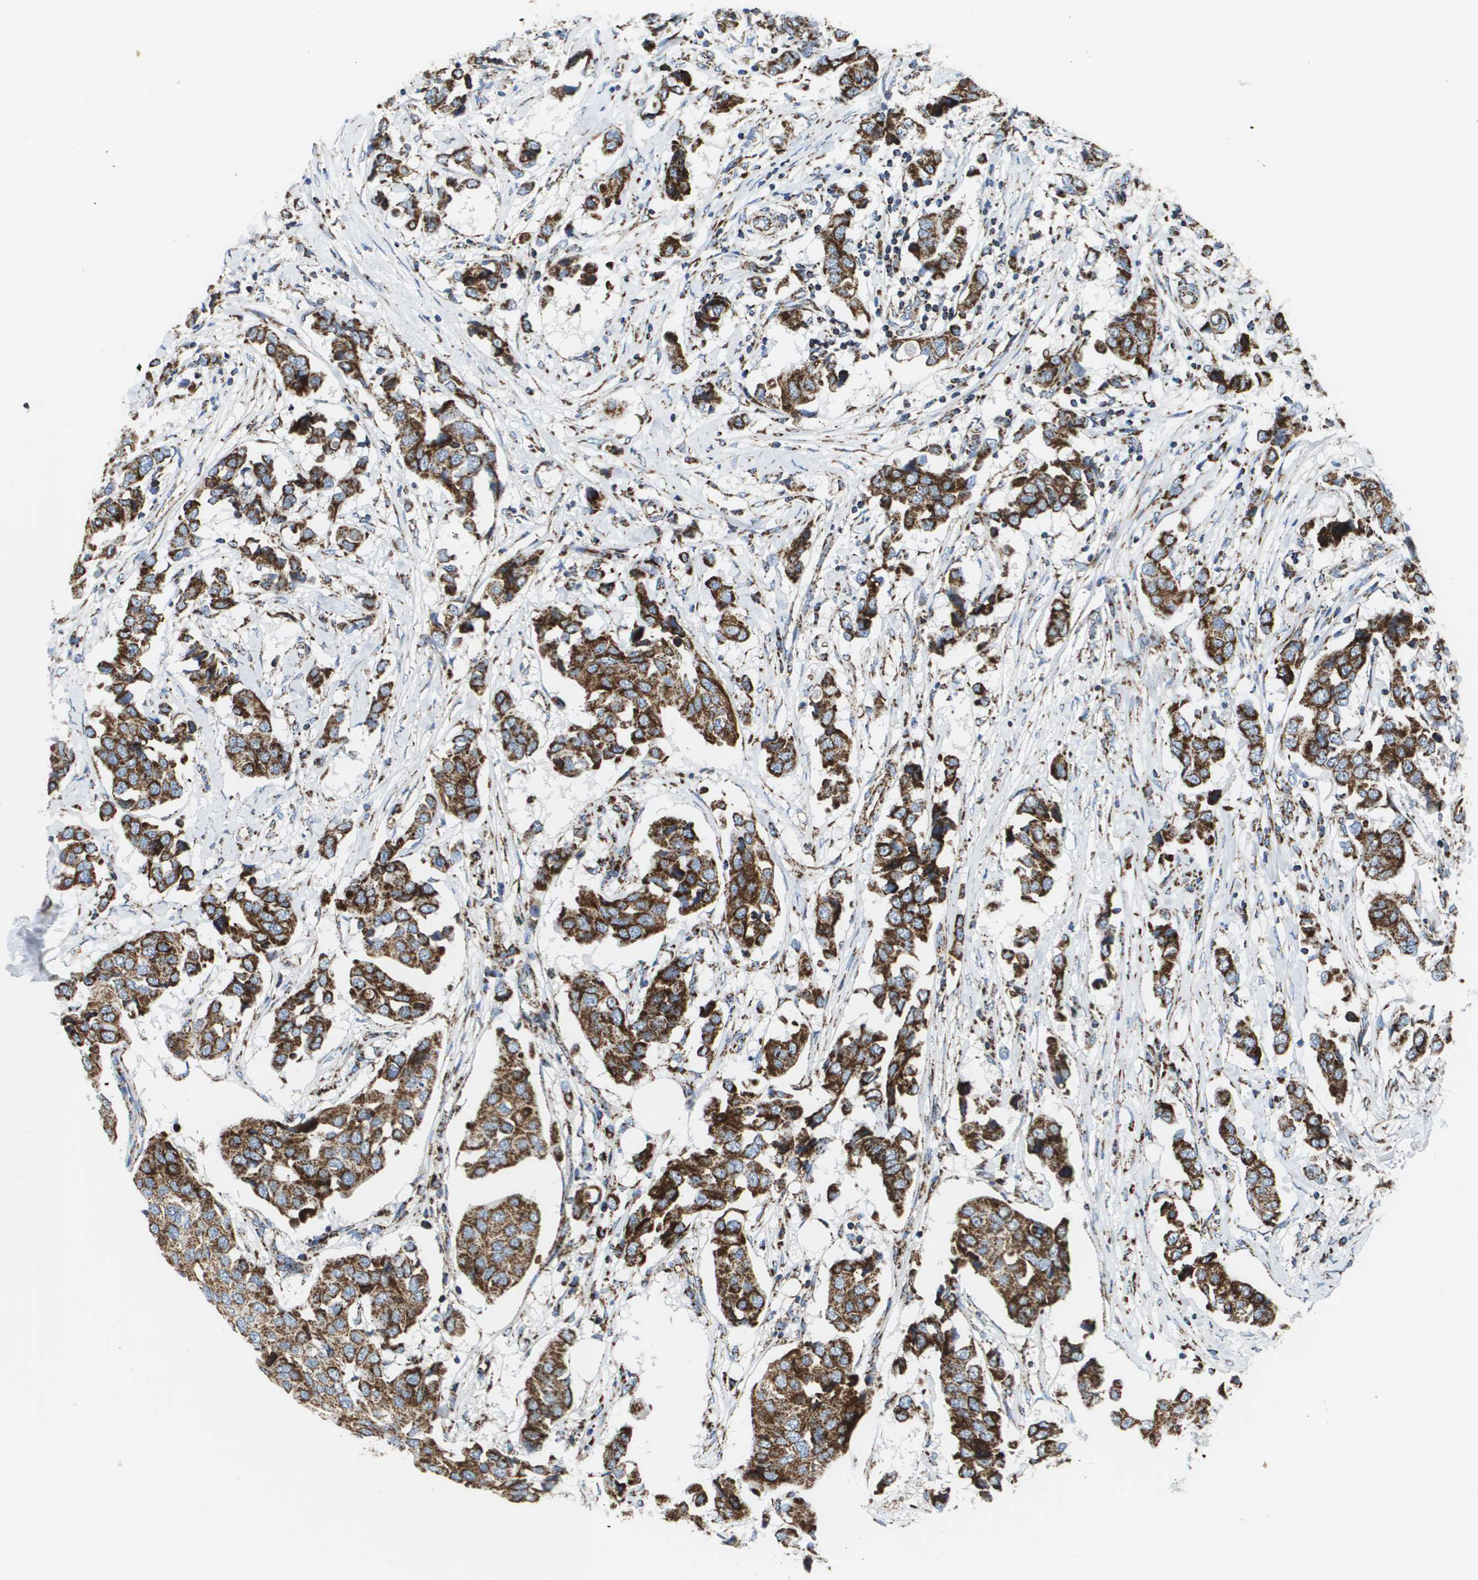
{"staining": {"intensity": "moderate", "quantity": ">75%", "location": "cytoplasmic/membranous"}, "tissue": "breast cancer", "cell_type": "Tumor cells", "image_type": "cancer", "snomed": [{"axis": "morphology", "description": "Duct carcinoma"}, {"axis": "topography", "description": "Breast"}], "caption": "DAB immunohistochemical staining of breast cancer demonstrates moderate cytoplasmic/membranous protein expression in approximately >75% of tumor cells. The protein is stained brown, and the nuclei are stained in blue (DAB IHC with brightfield microscopy, high magnification).", "gene": "ATP5F1B", "patient": {"sex": "female", "age": 80}}